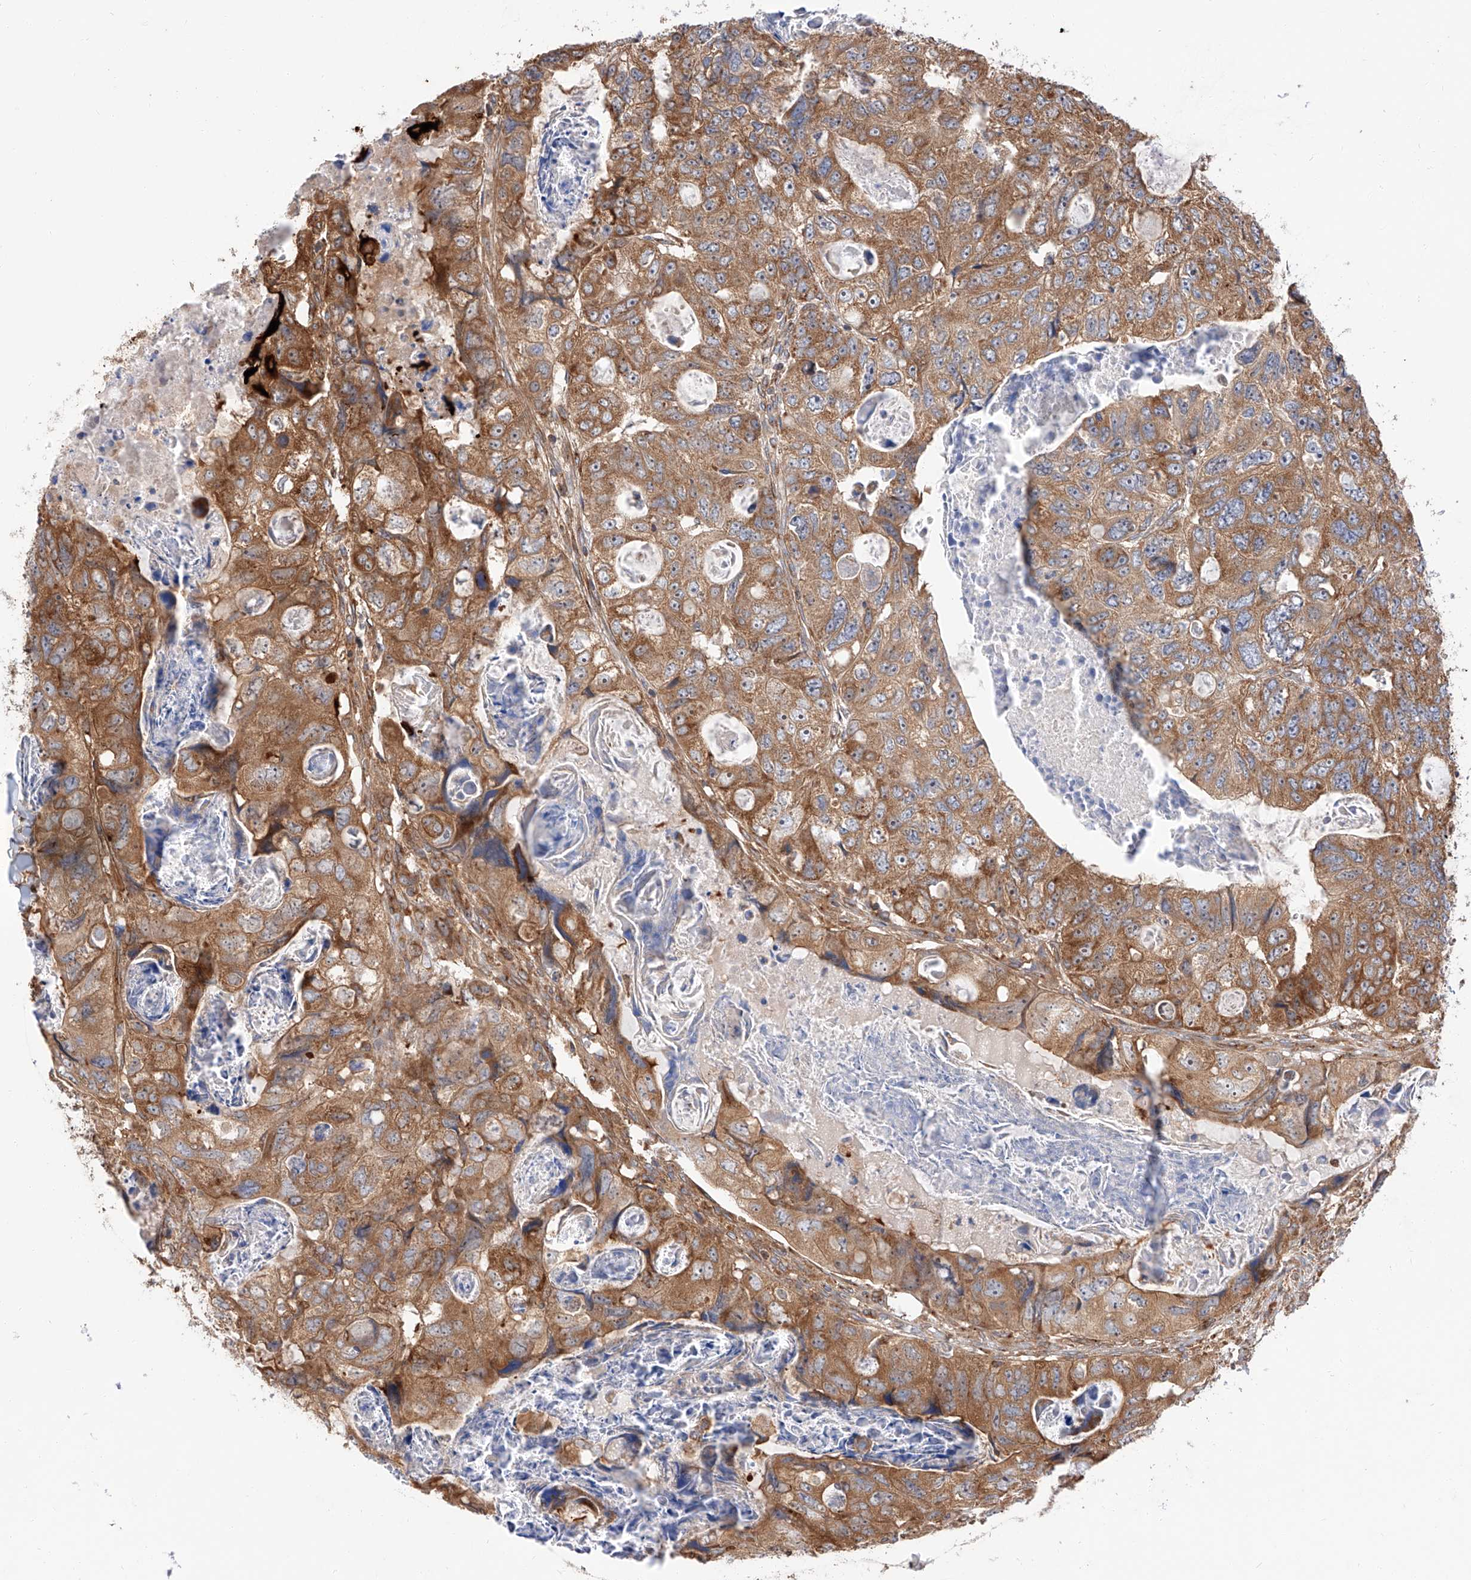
{"staining": {"intensity": "moderate", "quantity": ">75%", "location": "cytoplasmic/membranous"}, "tissue": "colorectal cancer", "cell_type": "Tumor cells", "image_type": "cancer", "snomed": [{"axis": "morphology", "description": "Adenocarcinoma, NOS"}, {"axis": "topography", "description": "Rectum"}], "caption": "Colorectal cancer was stained to show a protein in brown. There is medium levels of moderate cytoplasmic/membranous staining in about >75% of tumor cells.", "gene": "ISCA2", "patient": {"sex": "male", "age": 59}}